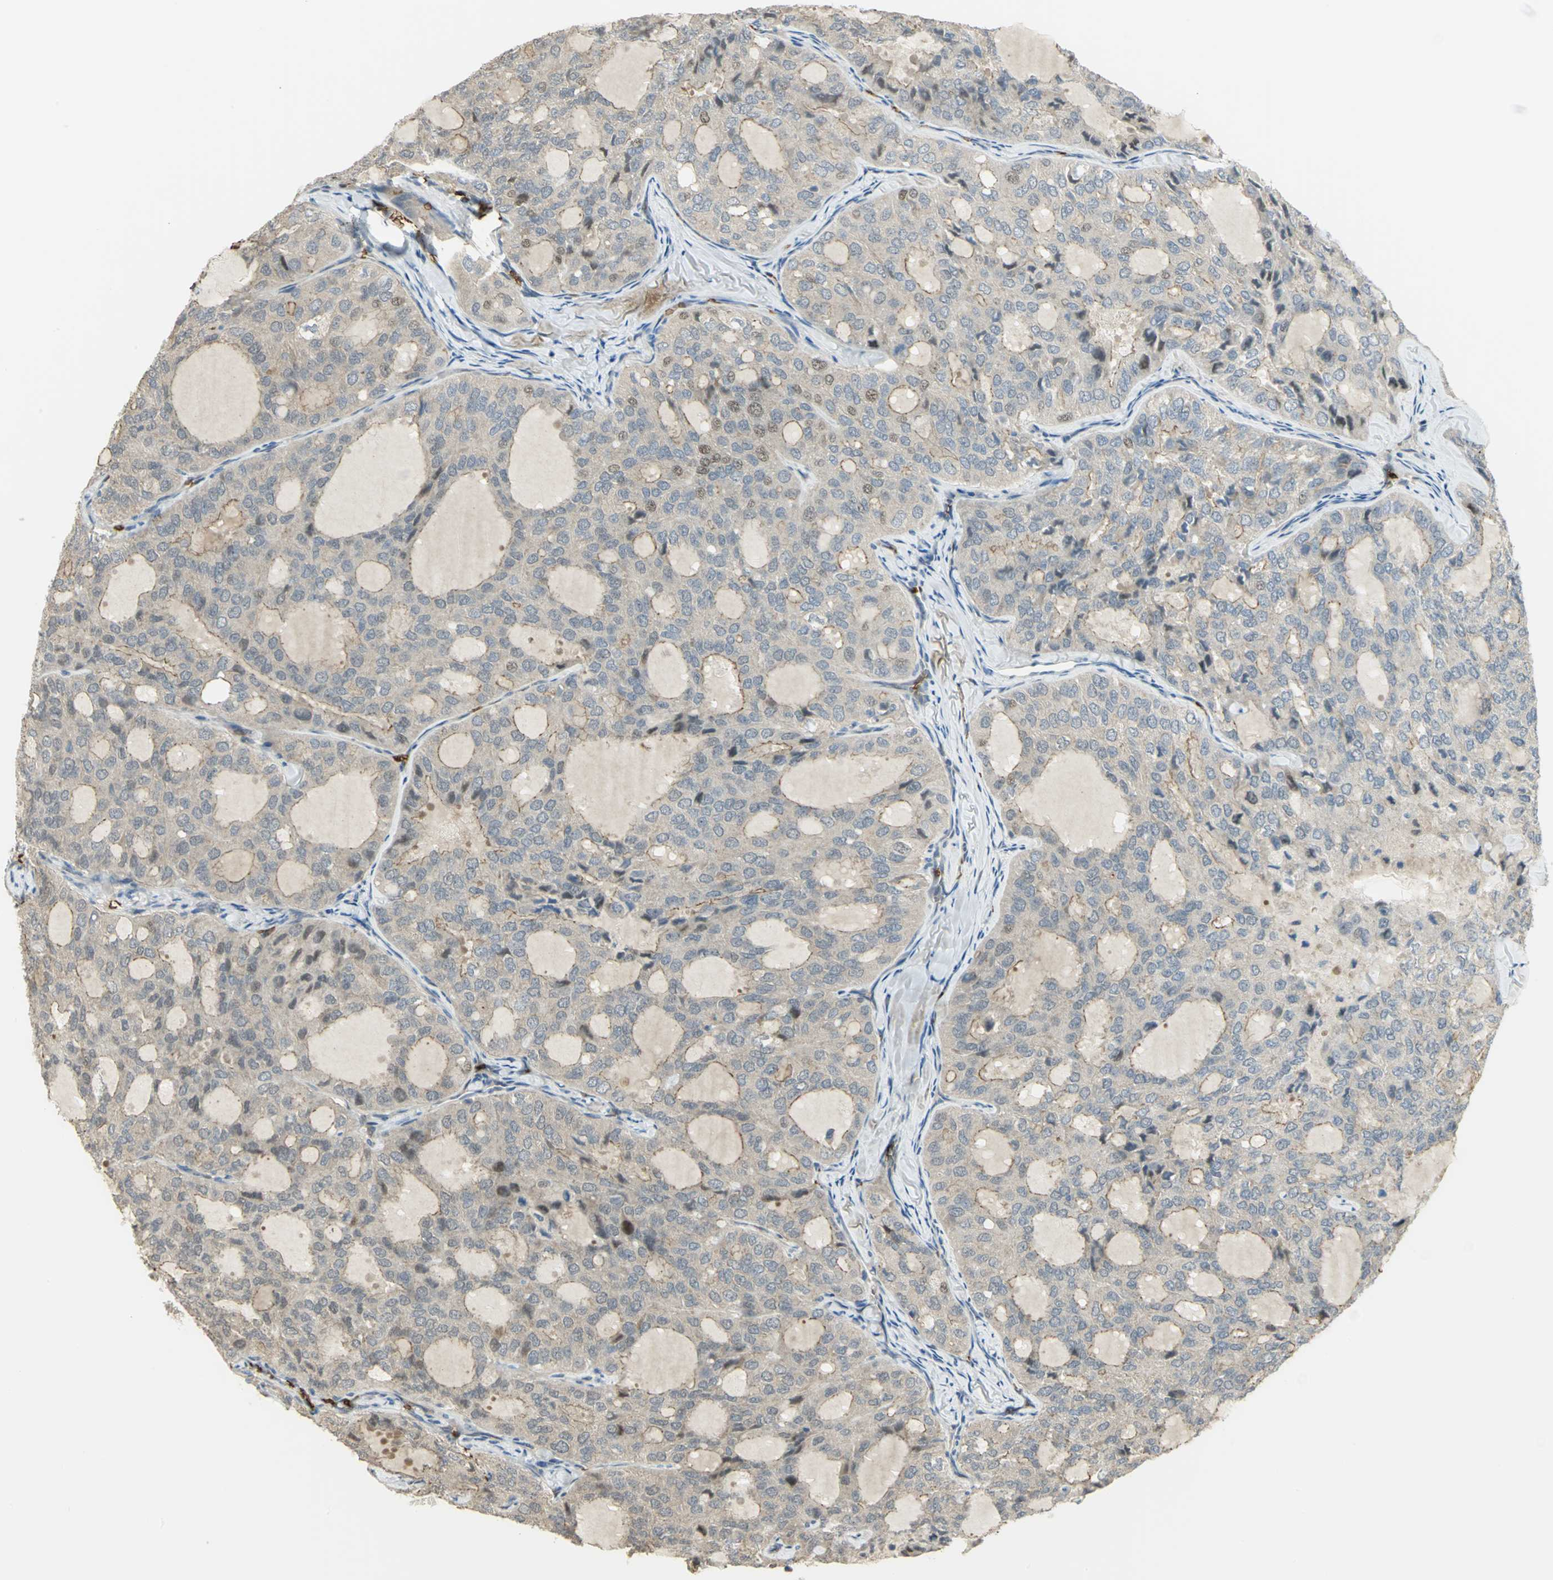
{"staining": {"intensity": "moderate", "quantity": "25%-75%", "location": "cytoplasmic/membranous"}, "tissue": "thyroid cancer", "cell_type": "Tumor cells", "image_type": "cancer", "snomed": [{"axis": "morphology", "description": "Follicular adenoma carcinoma, NOS"}, {"axis": "topography", "description": "Thyroid gland"}], "caption": "Immunohistochemical staining of thyroid follicular adenoma carcinoma reveals moderate cytoplasmic/membranous protein staining in about 25%-75% of tumor cells. (IHC, brightfield microscopy, high magnification).", "gene": "ANK1", "patient": {"sex": "male", "age": 75}}